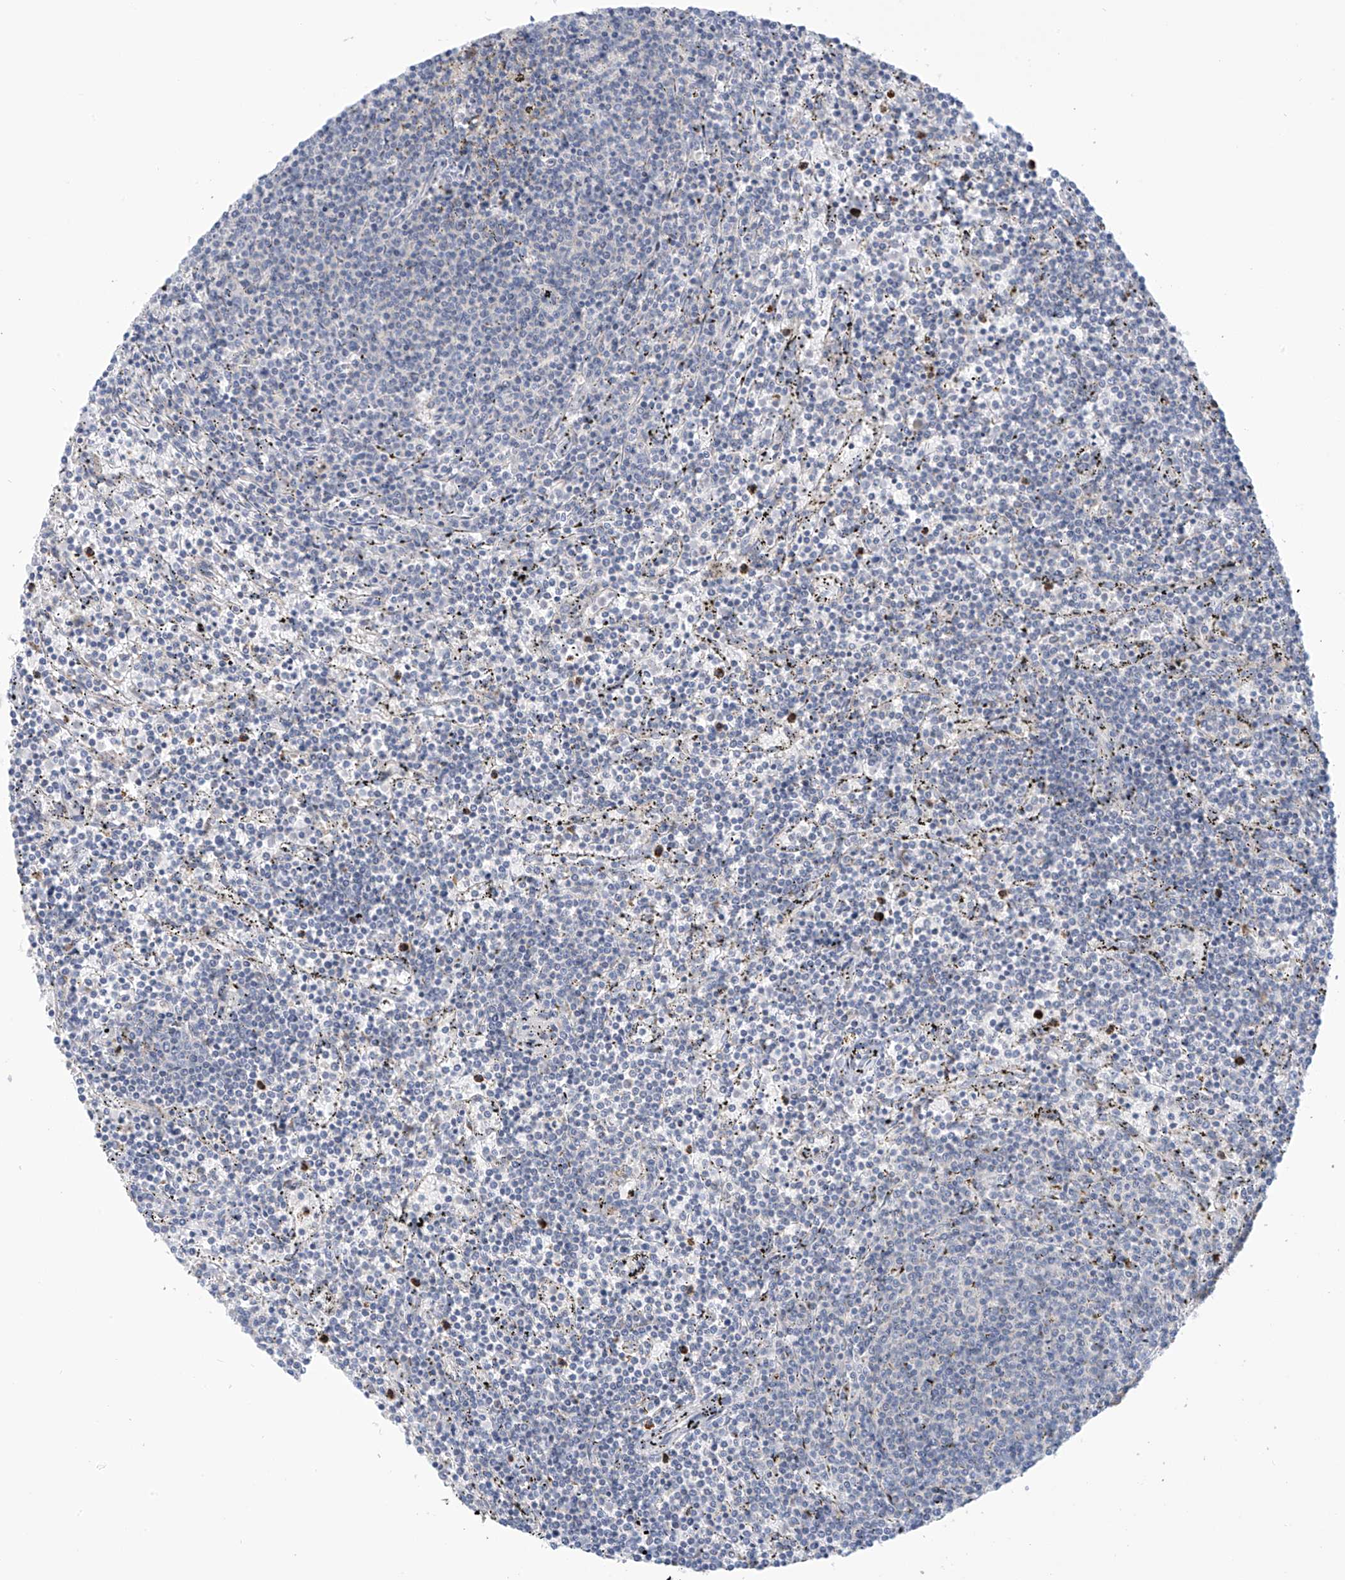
{"staining": {"intensity": "negative", "quantity": "none", "location": "none"}, "tissue": "lymphoma", "cell_type": "Tumor cells", "image_type": "cancer", "snomed": [{"axis": "morphology", "description": "Malignant lymphoma, non-Hodgkin's type, Low grade"}, {"axis": "topography", "description": "Spleen"}], "caption": "A histopathology image of human lymphoma is negative for staining in tumor cells.", "gene": "SLC6A12", "patient": {"sex": "female", "age": 50}}